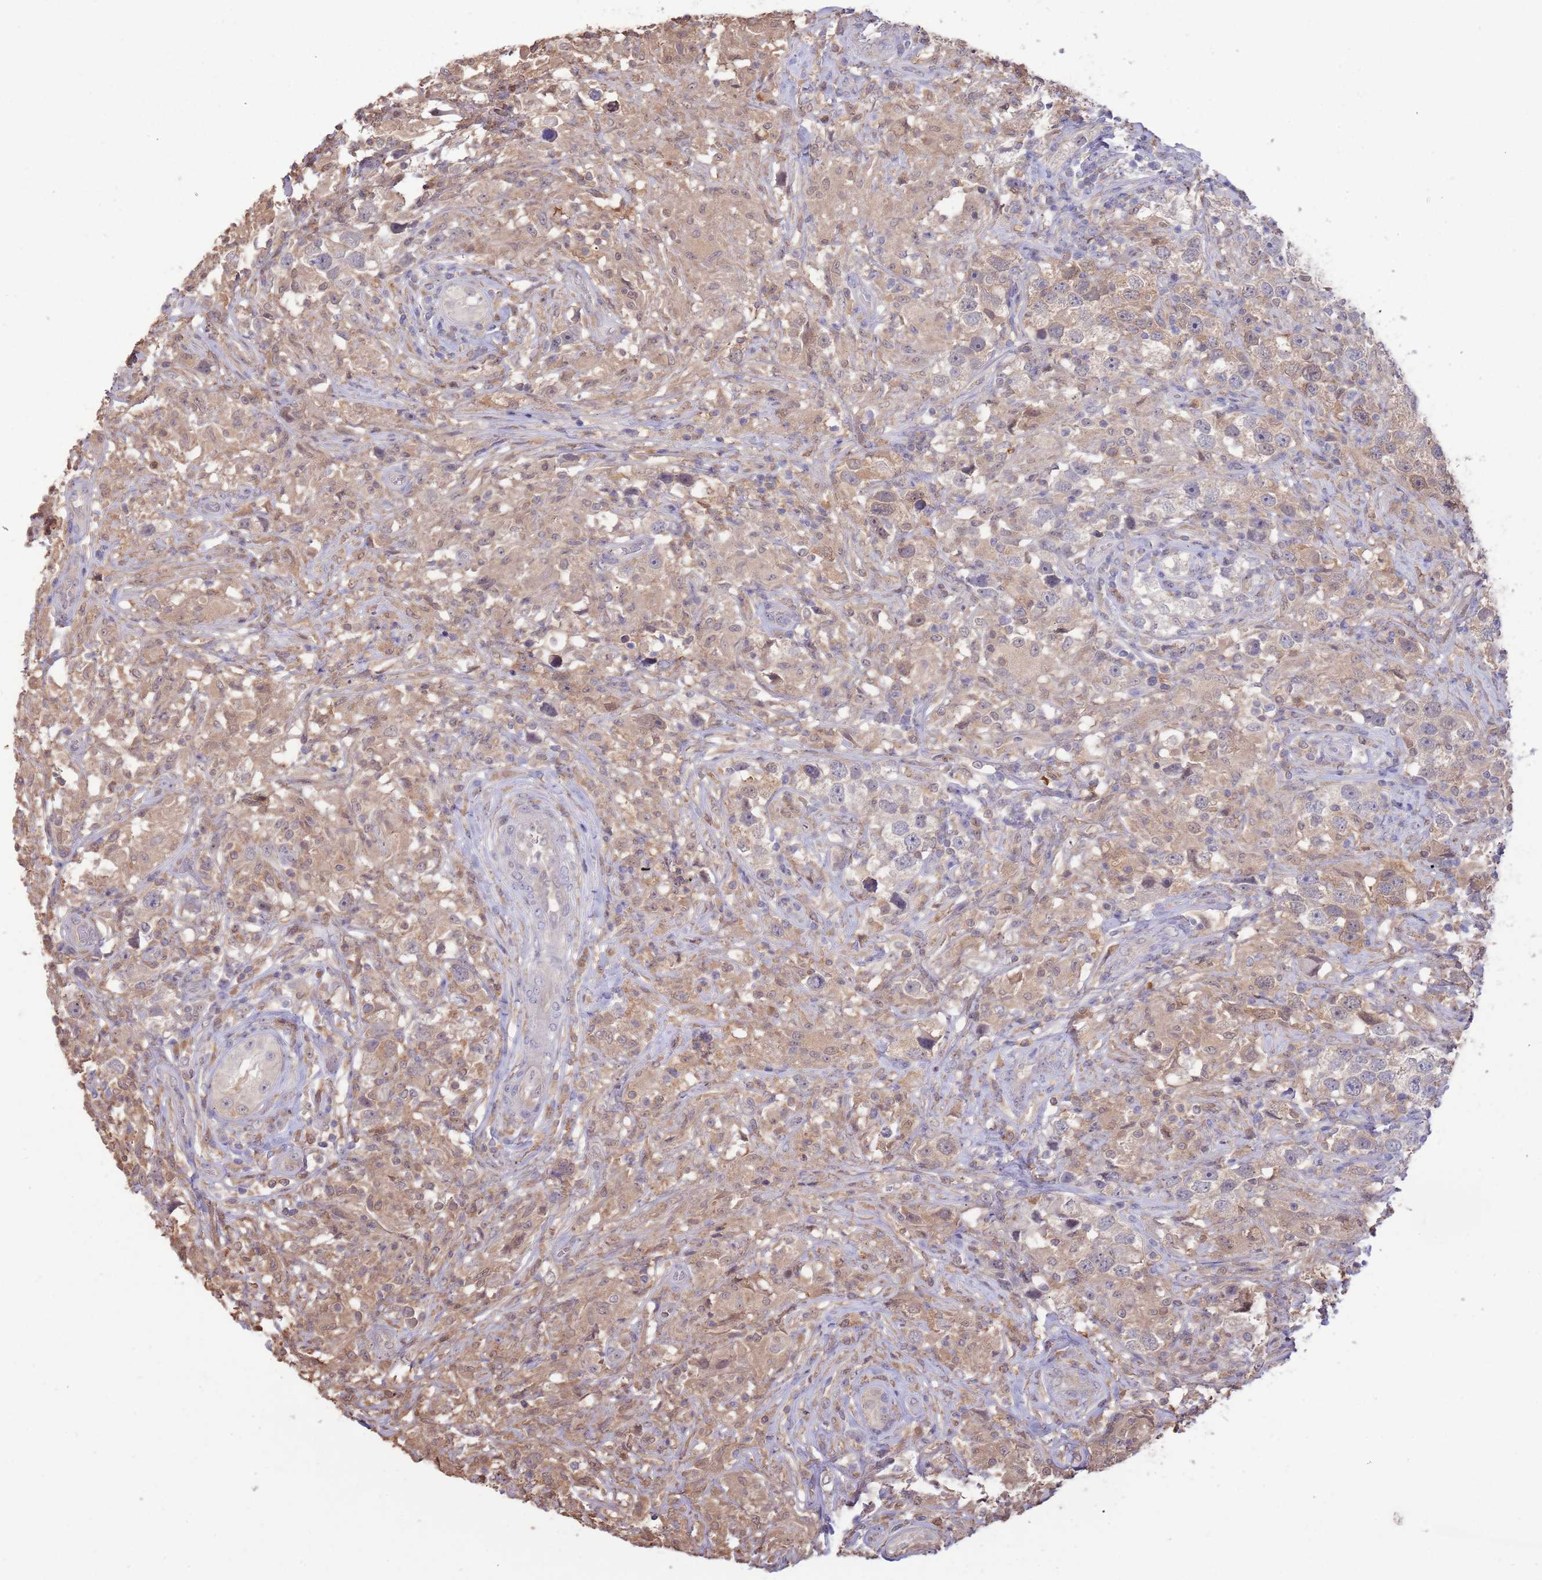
{"staining": {"intensity": "weak", "quantity": ">75%", "location": "cytoplasmic/membranous"}, "tissue": "testis cancer", "cell_type": "Tumor cells", "image_type": "cancer", "snomed": [{"axis": "morphology", "description": "Seminoma, NOS"}, {"axis": "topography", "description": "Testis"}], "caption": "Immunohistochemistry (IHC) photomicrograph of neoplastic tissue: testis seminoma stained using immunohistochemistry shows low levels of weak protein expression localized specifically in the cytoplasmic/membranous of tumor cells, appearing as a cytoplasmic/membranous brown color.", "gene": "AP5S1", "patient": {"sex": "male", "age": 49}}